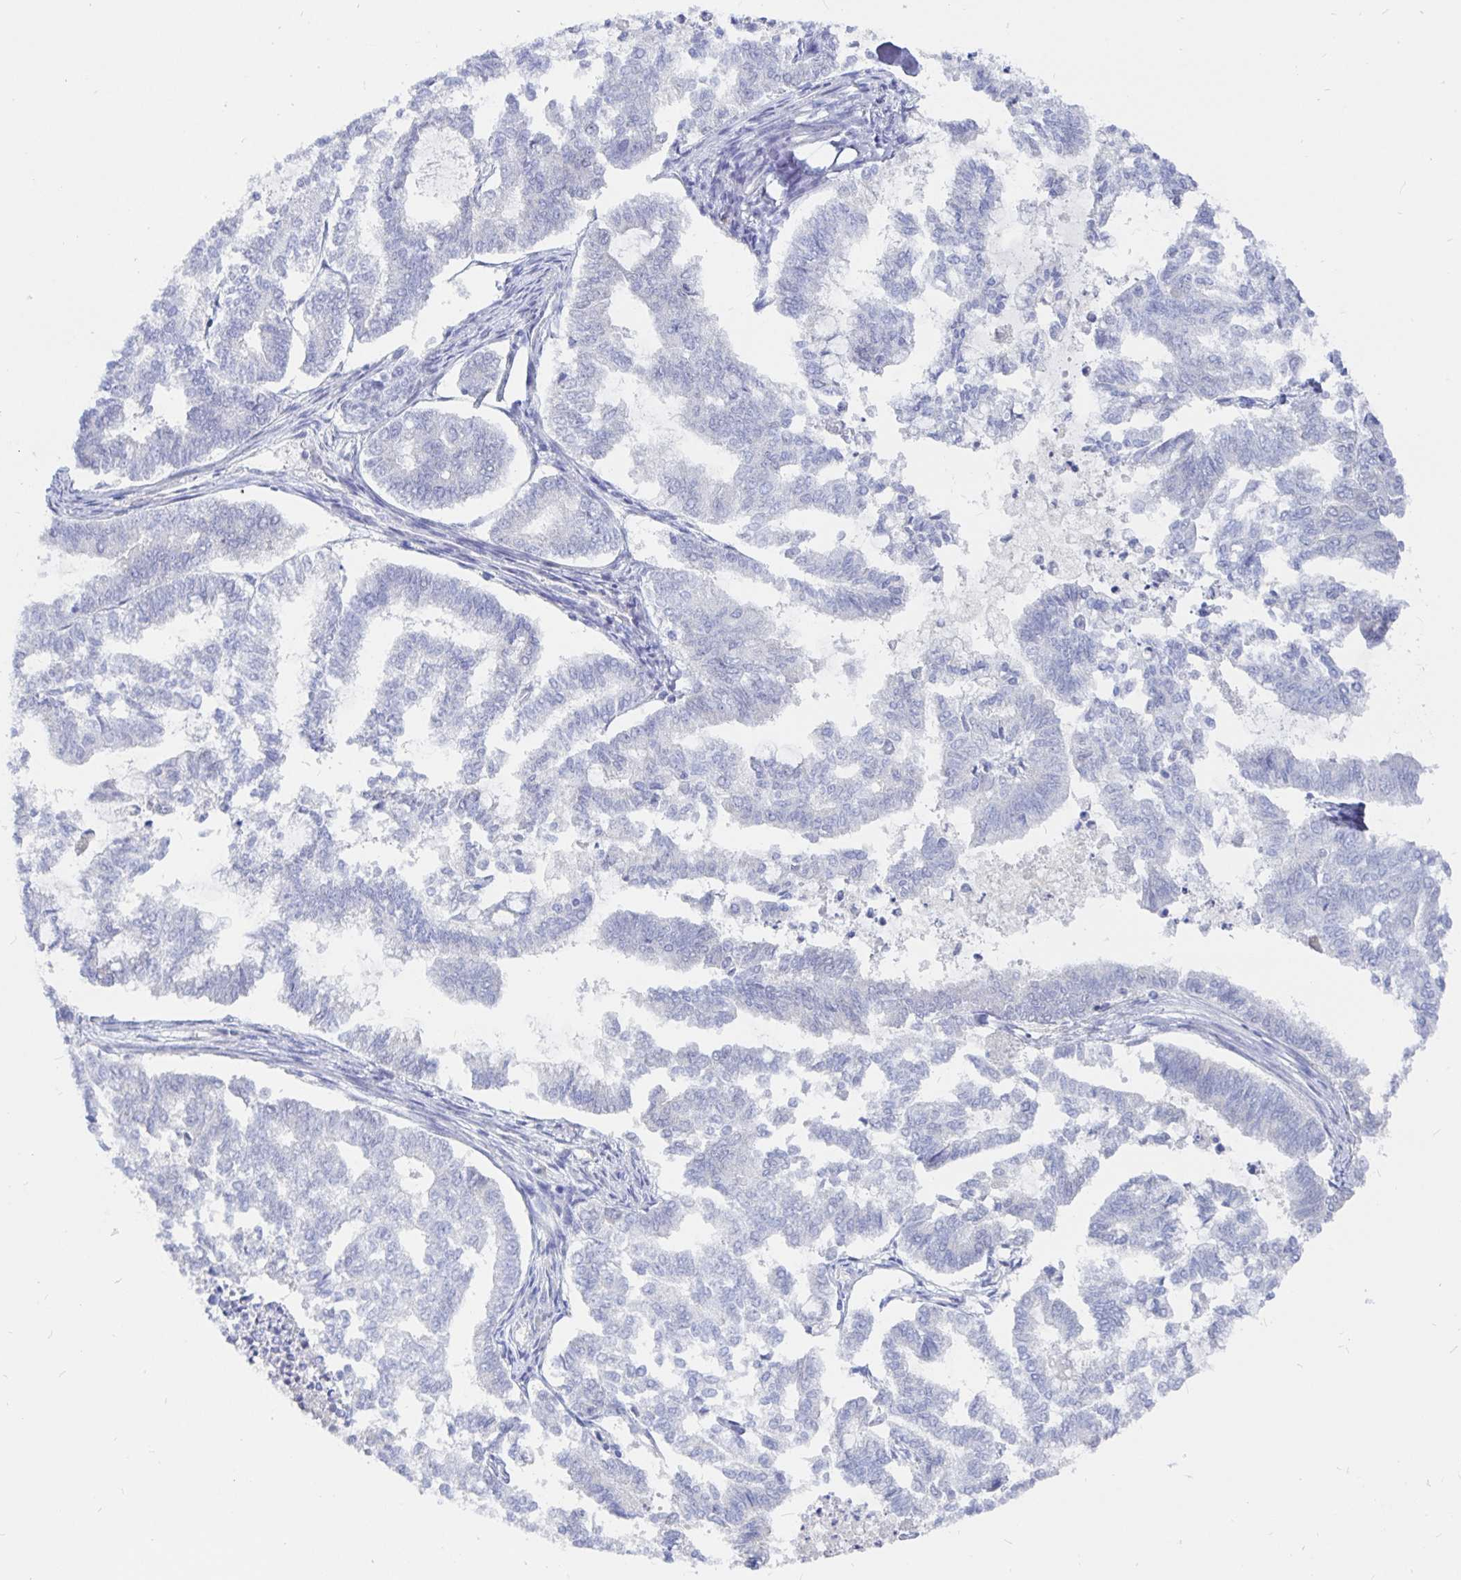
{"staining": {"intensity": "negative", "quantity": "none", "location": "none"}, "tissue": "endometrial cancer", "cell_type": "Tumor cells", "image_type": "cancer", "snomed": [{"axis": "morphology", "description": "Adenocarcinoma, NOS"}, {"axis": "topography", "description": "Endometrium"}], "caption": "Human adenocarcinoma (endometrial) stained for a protein using immunohistochemistry (IHC) reveals no staining in tumor cells.", "gene": "COX16", "patient": {"sex": "female", "age": 79}}